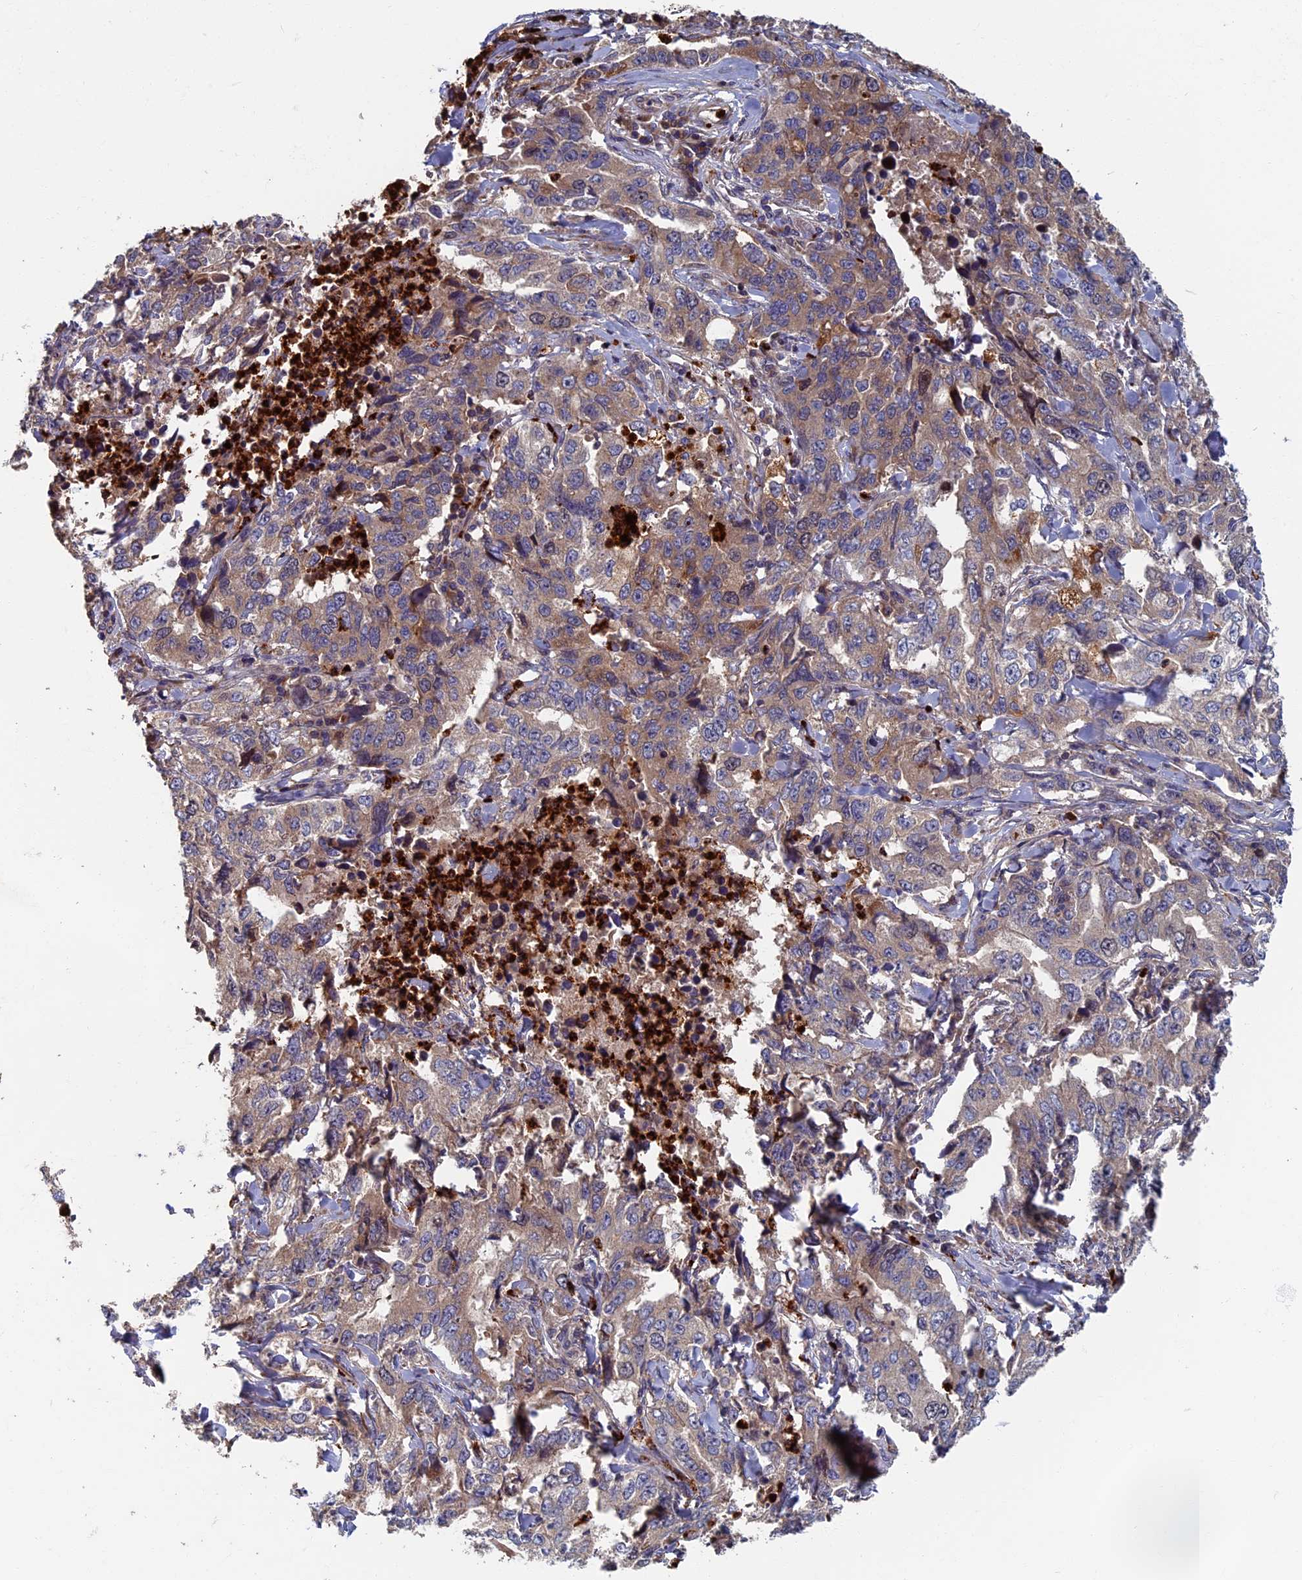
{"staining": {"intensity": "moderate", "quantity": ">75%", "location": "cytoplasmic/membranous"}, "tissue": "lung cancer", "cell_type": "Tumor cells", "image_type": "cancer", "snomed": [{"axis": "morphology", "description": "Adenocarcinoma, NOS"}, {"axis": "topography", "description": "Lung"}], "caption": "Approximately >75% of tumor cells in adenocarcinoma (lung) reveal moderate cytoplasmic/membranous protein positivity as visualized by brown immunohistochemical staining.", "gene": "TNK2", "patient": {"sex": "female", "age": 51}}